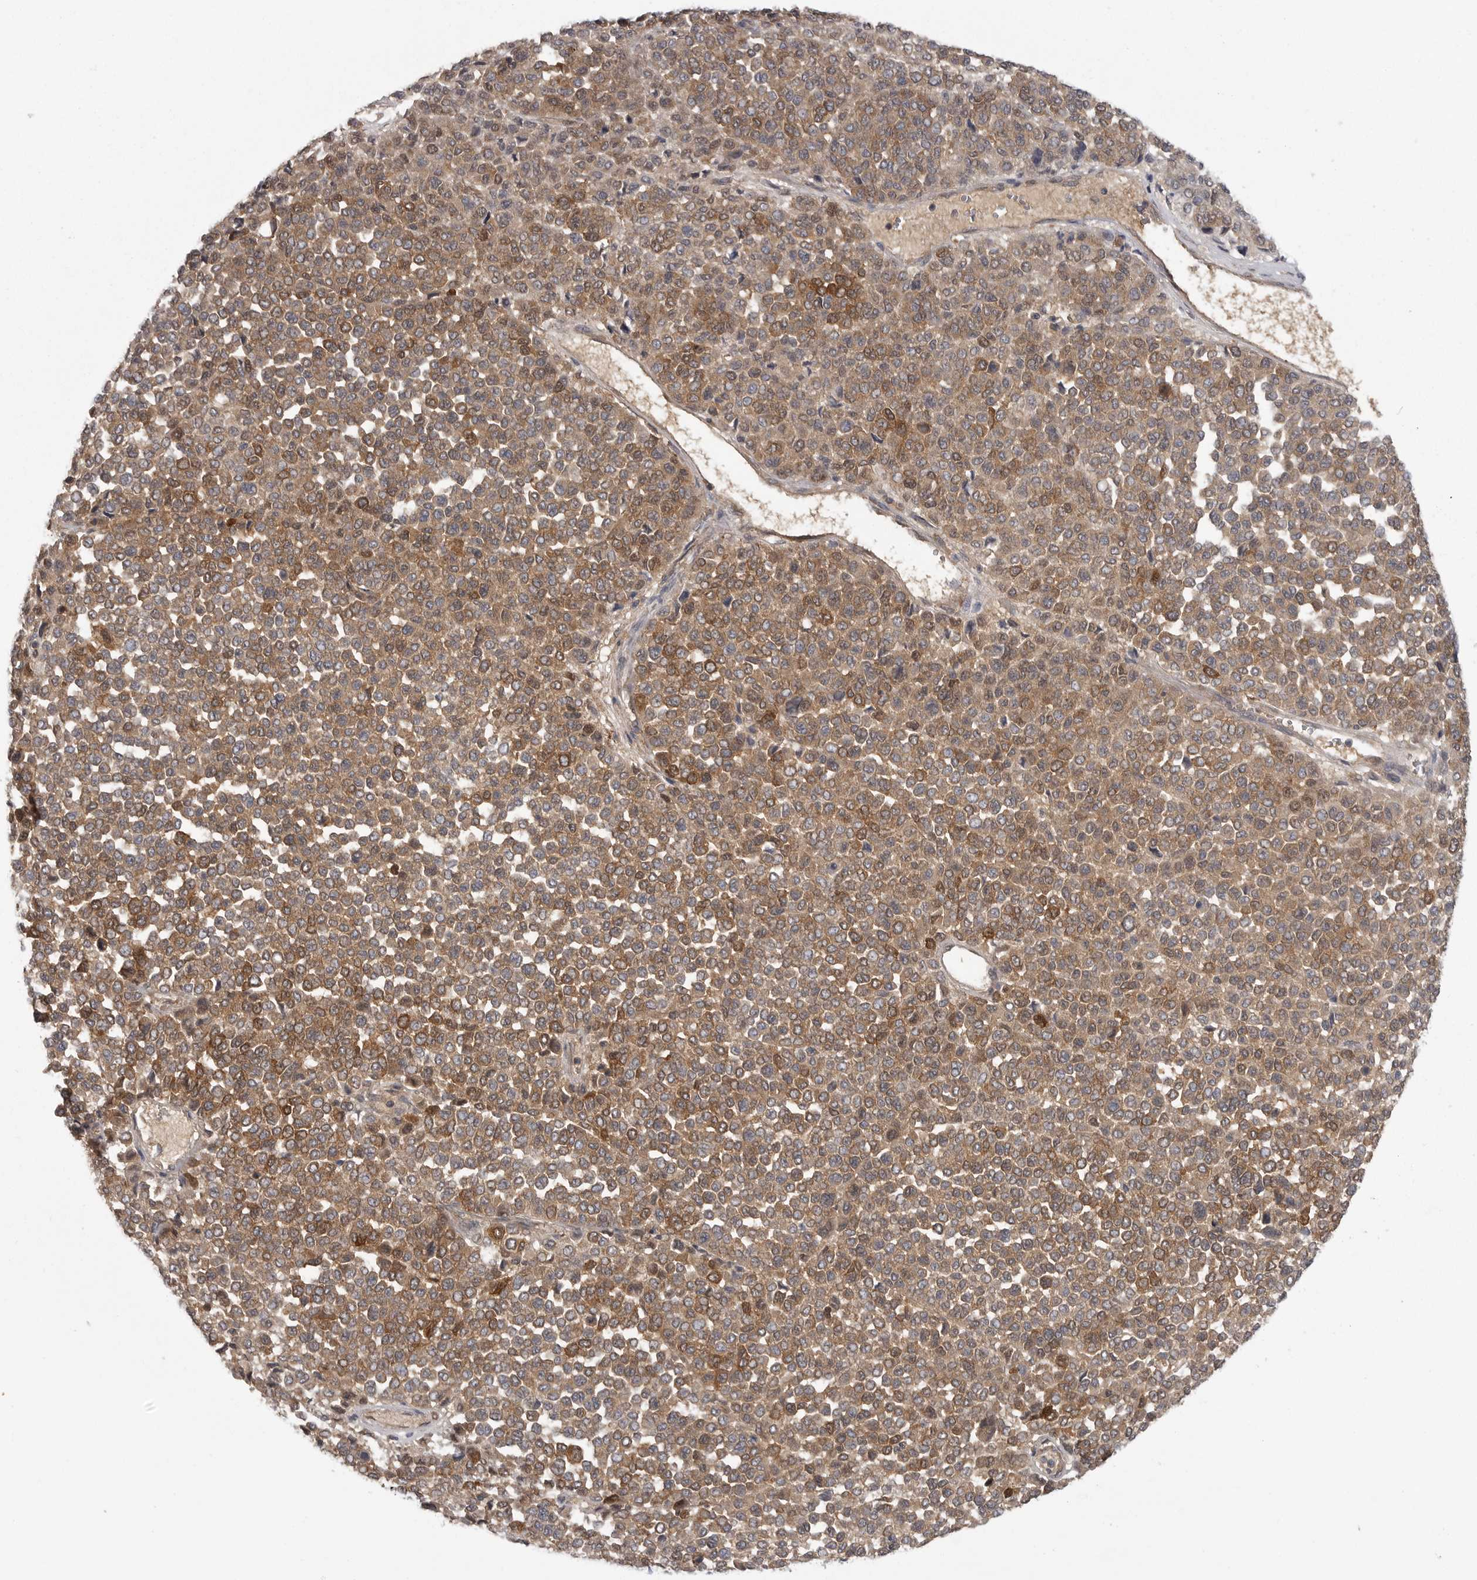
{"staining": {"intensity": "moderate", "quantity": ">75%", "location": "cytoplasmic/membranous"}, "tissue": "melanoma", "cell_type": "Tumor cells", "image_type": "cancer", "snomed": [{"axis": "morphology", "description": "Malignant melanoma, Metastatic site"}, {"axis": "topography", "description": "Pancreas"}], "caption": "Immunohistochemistry staining of melanoma, which displays medium levels of moderate cytoplasmic/membranous positivity in about >75% of tumor cells indicating moderate cytoplasmic/membranous protein expression. The staining was performed using DAB (brown) for protein detection and nuclei were counterstained in hematoxylin (blue).", "gene": "CACYBP", "patient": {"sex": "female", "age": 30}}